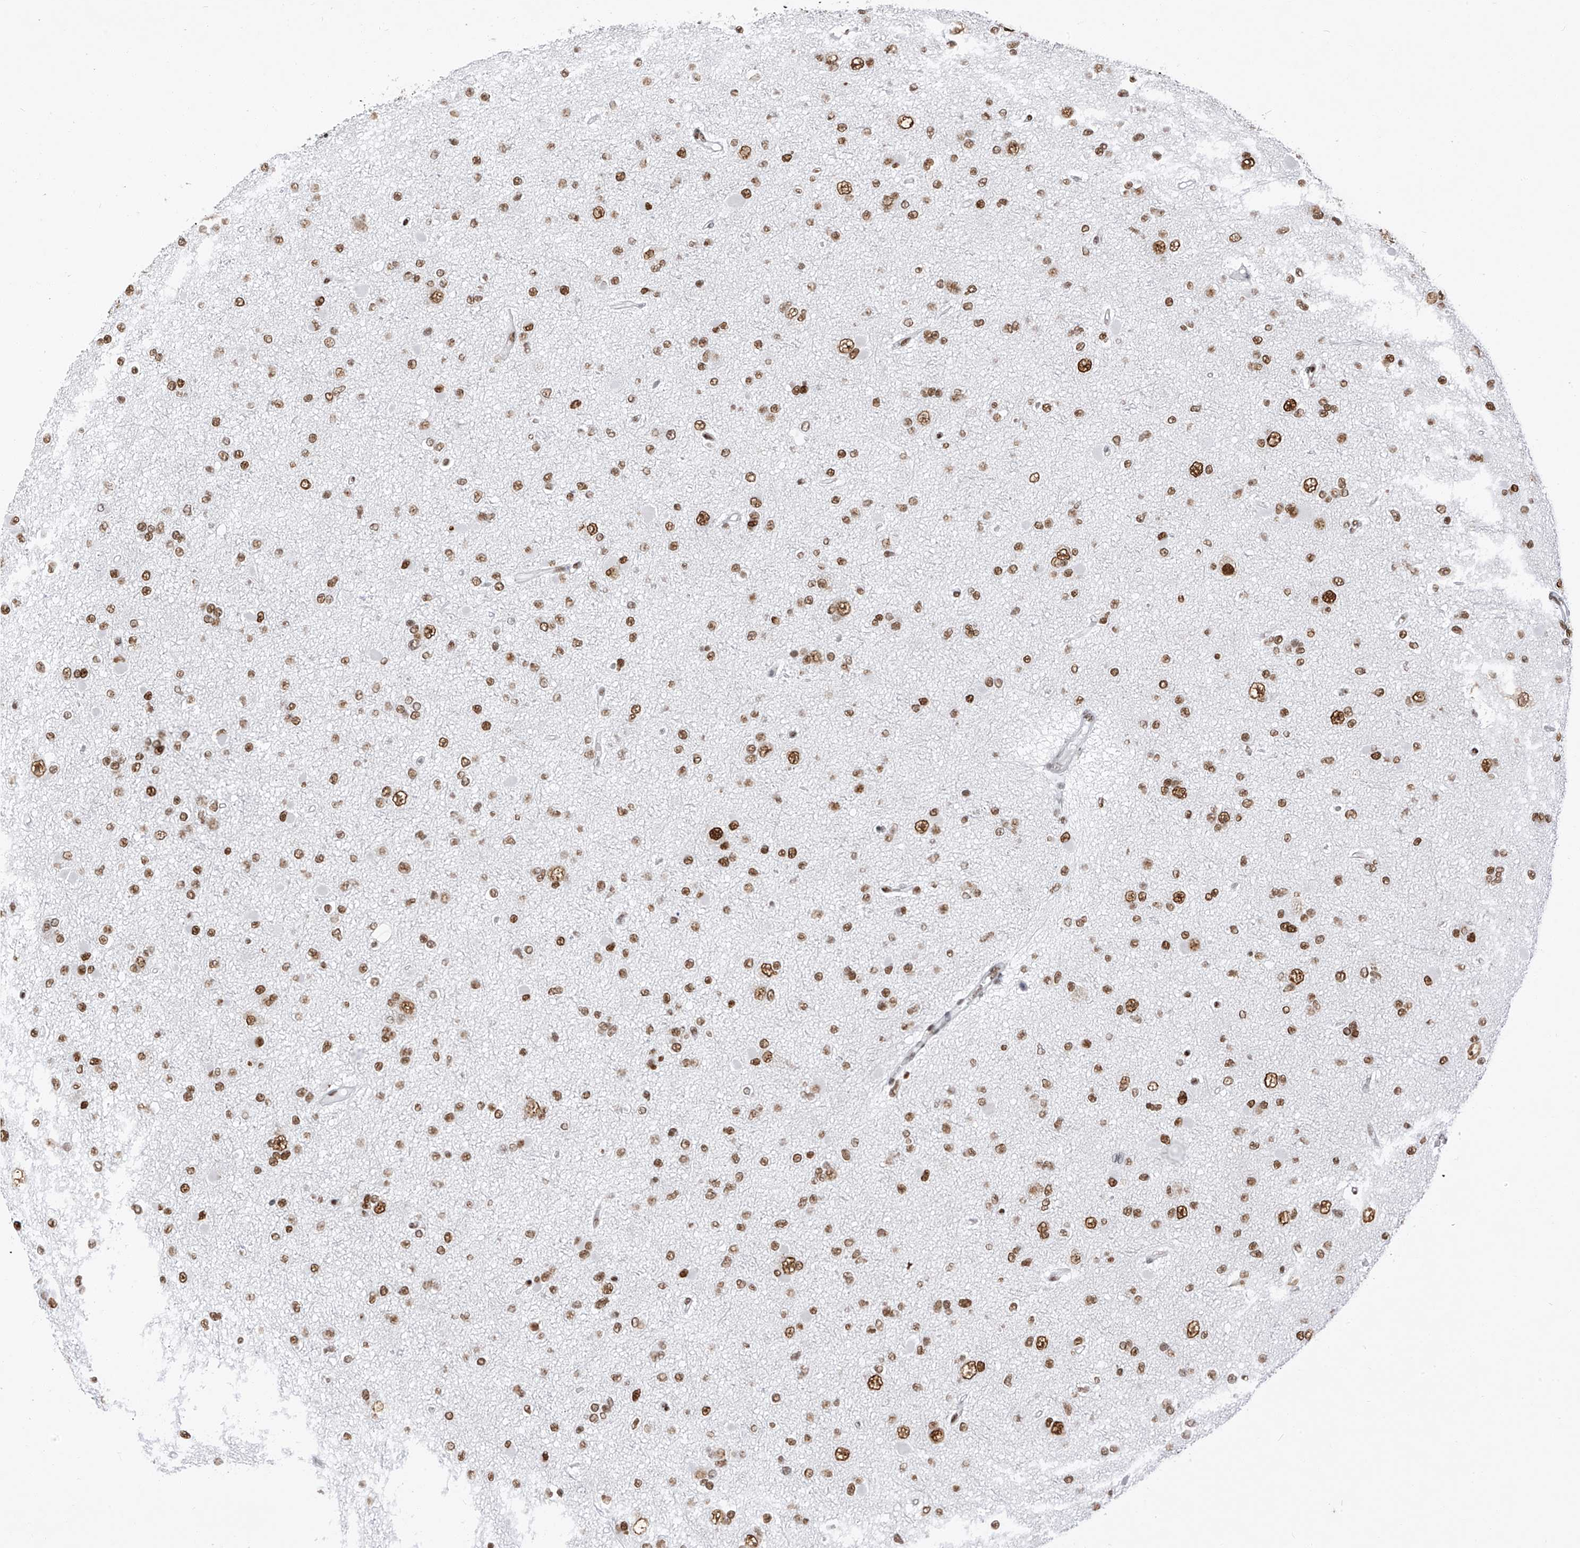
{"staining": {"intensity": "moderate", "quantity": ">75%", "location": "nuclear"}, "tissue": "glioma", "cell_type": "Tumor cells", "image_type": "cancer", "snomed": [{"axis": "morphology", "description": "Glioma, malignant, Low grade"}, {"axis": "topography", "description": "Brain"}], "caption": "An immunohistochemistry histopathology image of tumor tissue is shown. Protein staining in brown labels moderate nuclear positivity in glioma within tumor cells. The protein is shown in brown color, while the nuclei are stained blue.", "gene": "KHSRP", "patient": {"sex": "female", "age": 22}}